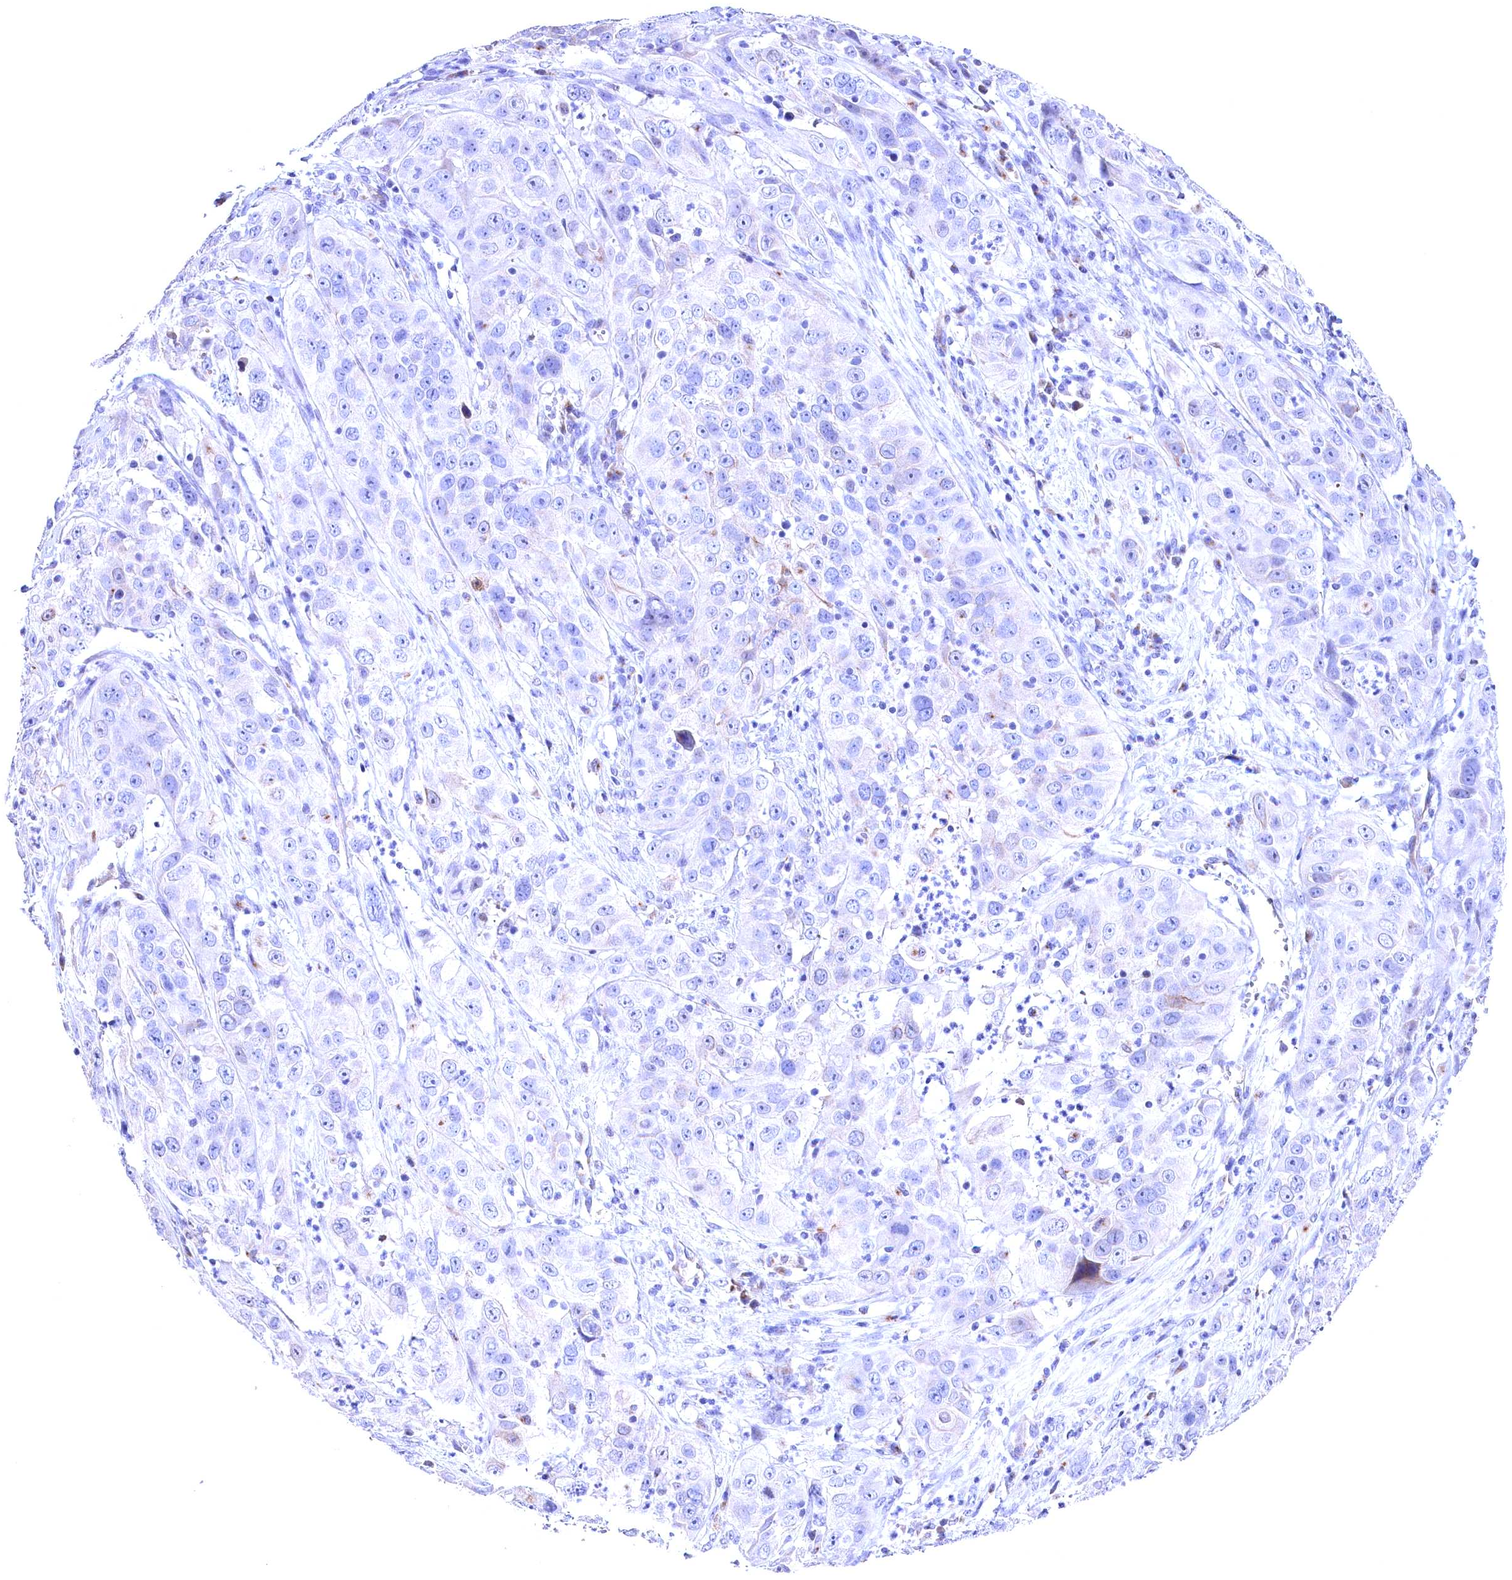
{"staining": {"intensity": "negative", "quantity": "none", "location": "none"}, "tissue": "cervical cancer", "cell_type": "Tumor cells", "image_type": "cancer", "snomed": [{"axis": "morphology", "description": "Squamous cell carcinoma, NOS"}, {"axis": "topography", "description": "Cervix"}], "caption": "An image of human cervical cancer is negative for staining in tumor cells.", "gene": "GPR108", "patient": {"sex": "female", "age": 32}}